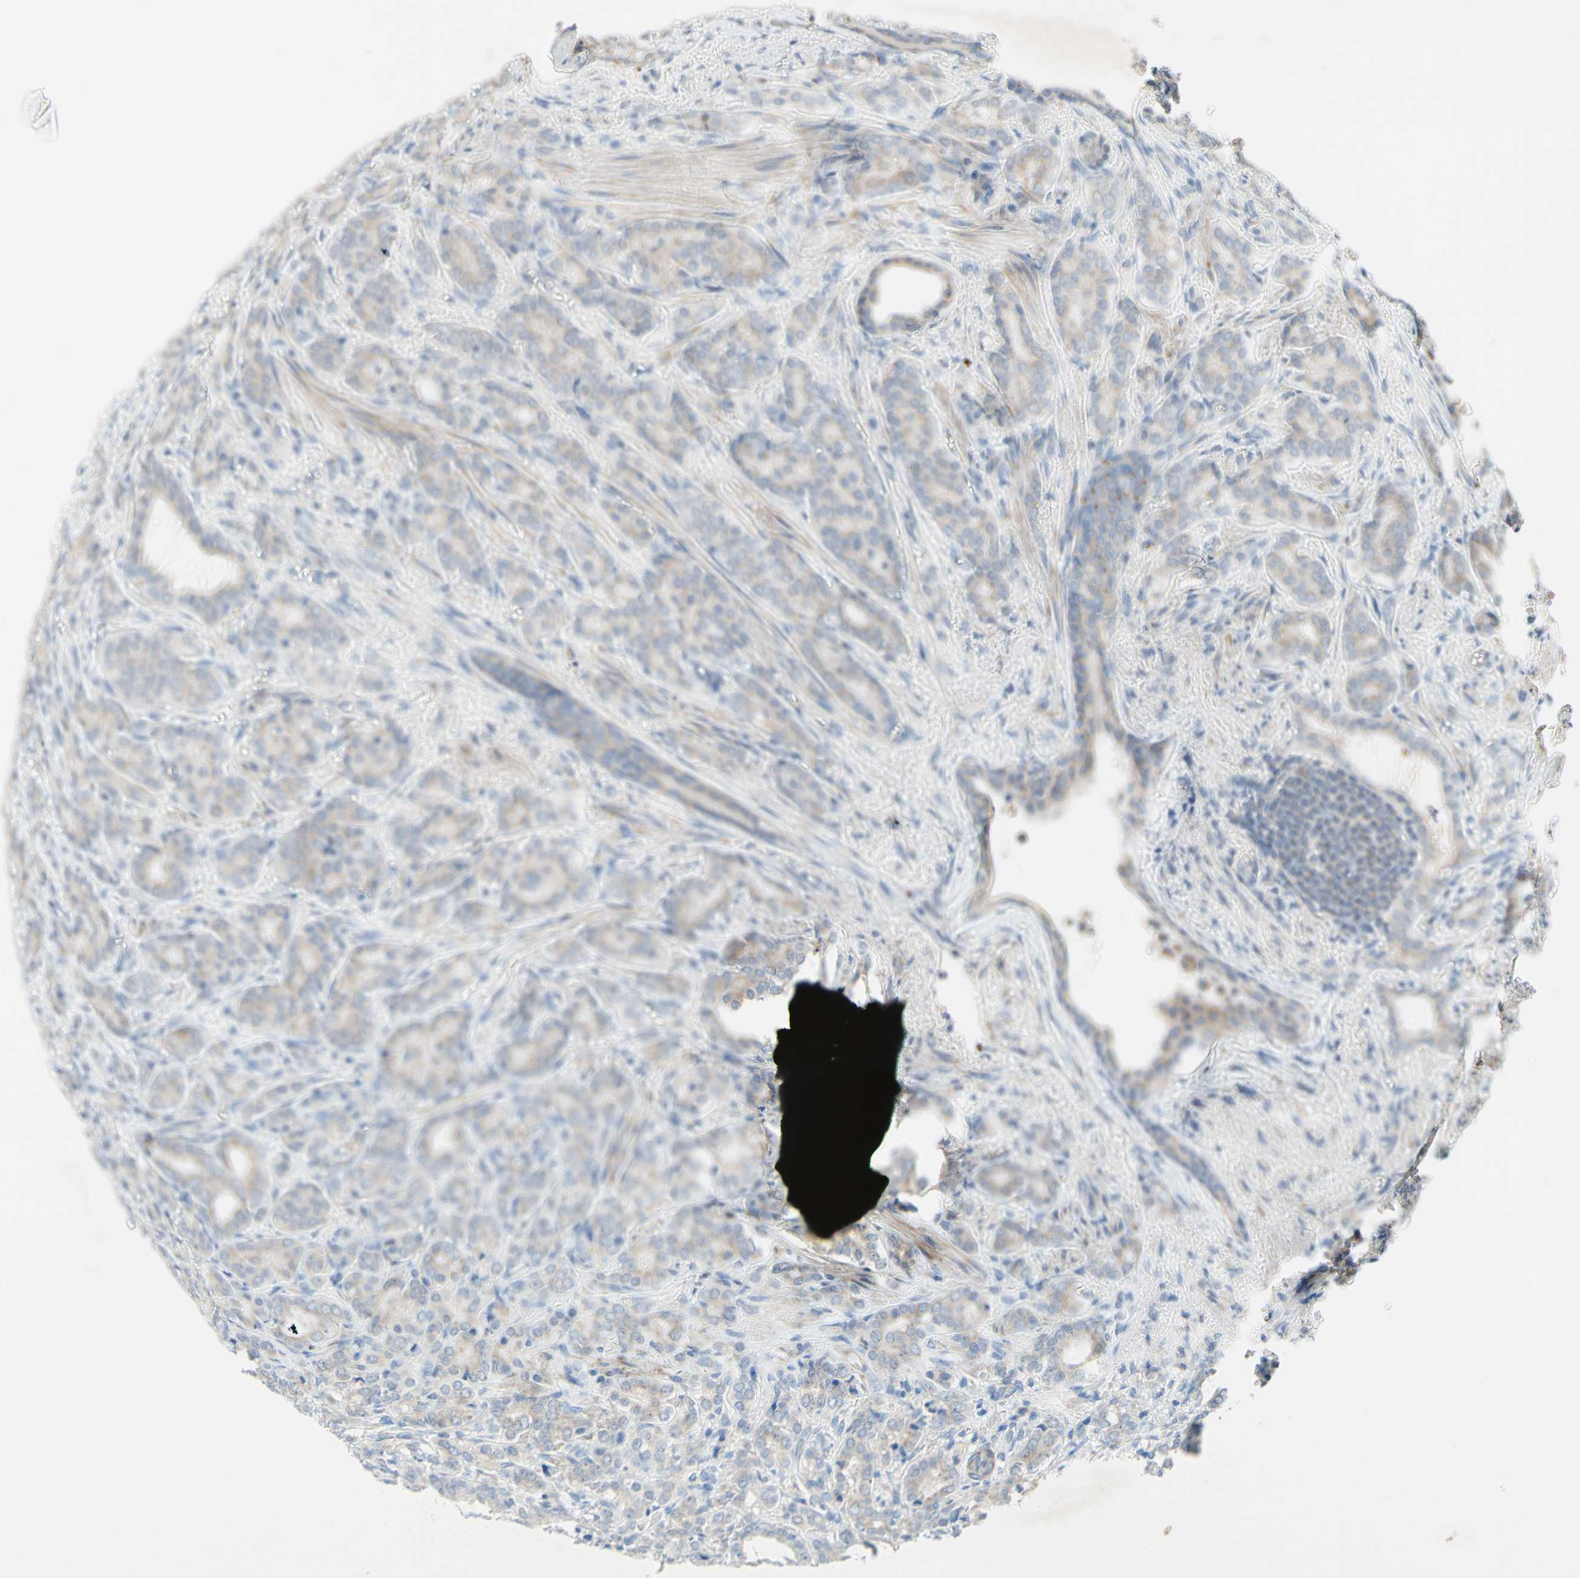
{"staining": {"intensity": "weak", "quantity": ">75%", "location": "cytoplasmic/membranous"}, "tissue": "prostate cancer", "cell_type": "Tumor cells", "image_type": "cancer", "snomed": [{"axis": "morphology", "description": "Adenocarcinoma, High grade"}, {"axis": "topography", "description": "Prostate"}], "caption": "An image showing weak cytoplasmic/membranous positivity in about >75% of tumor cells in prostate cancer, as visualized by brown immunohistochemical staining.", "gene": "MFF", "patient": {"sex": "male", "age": 64}}